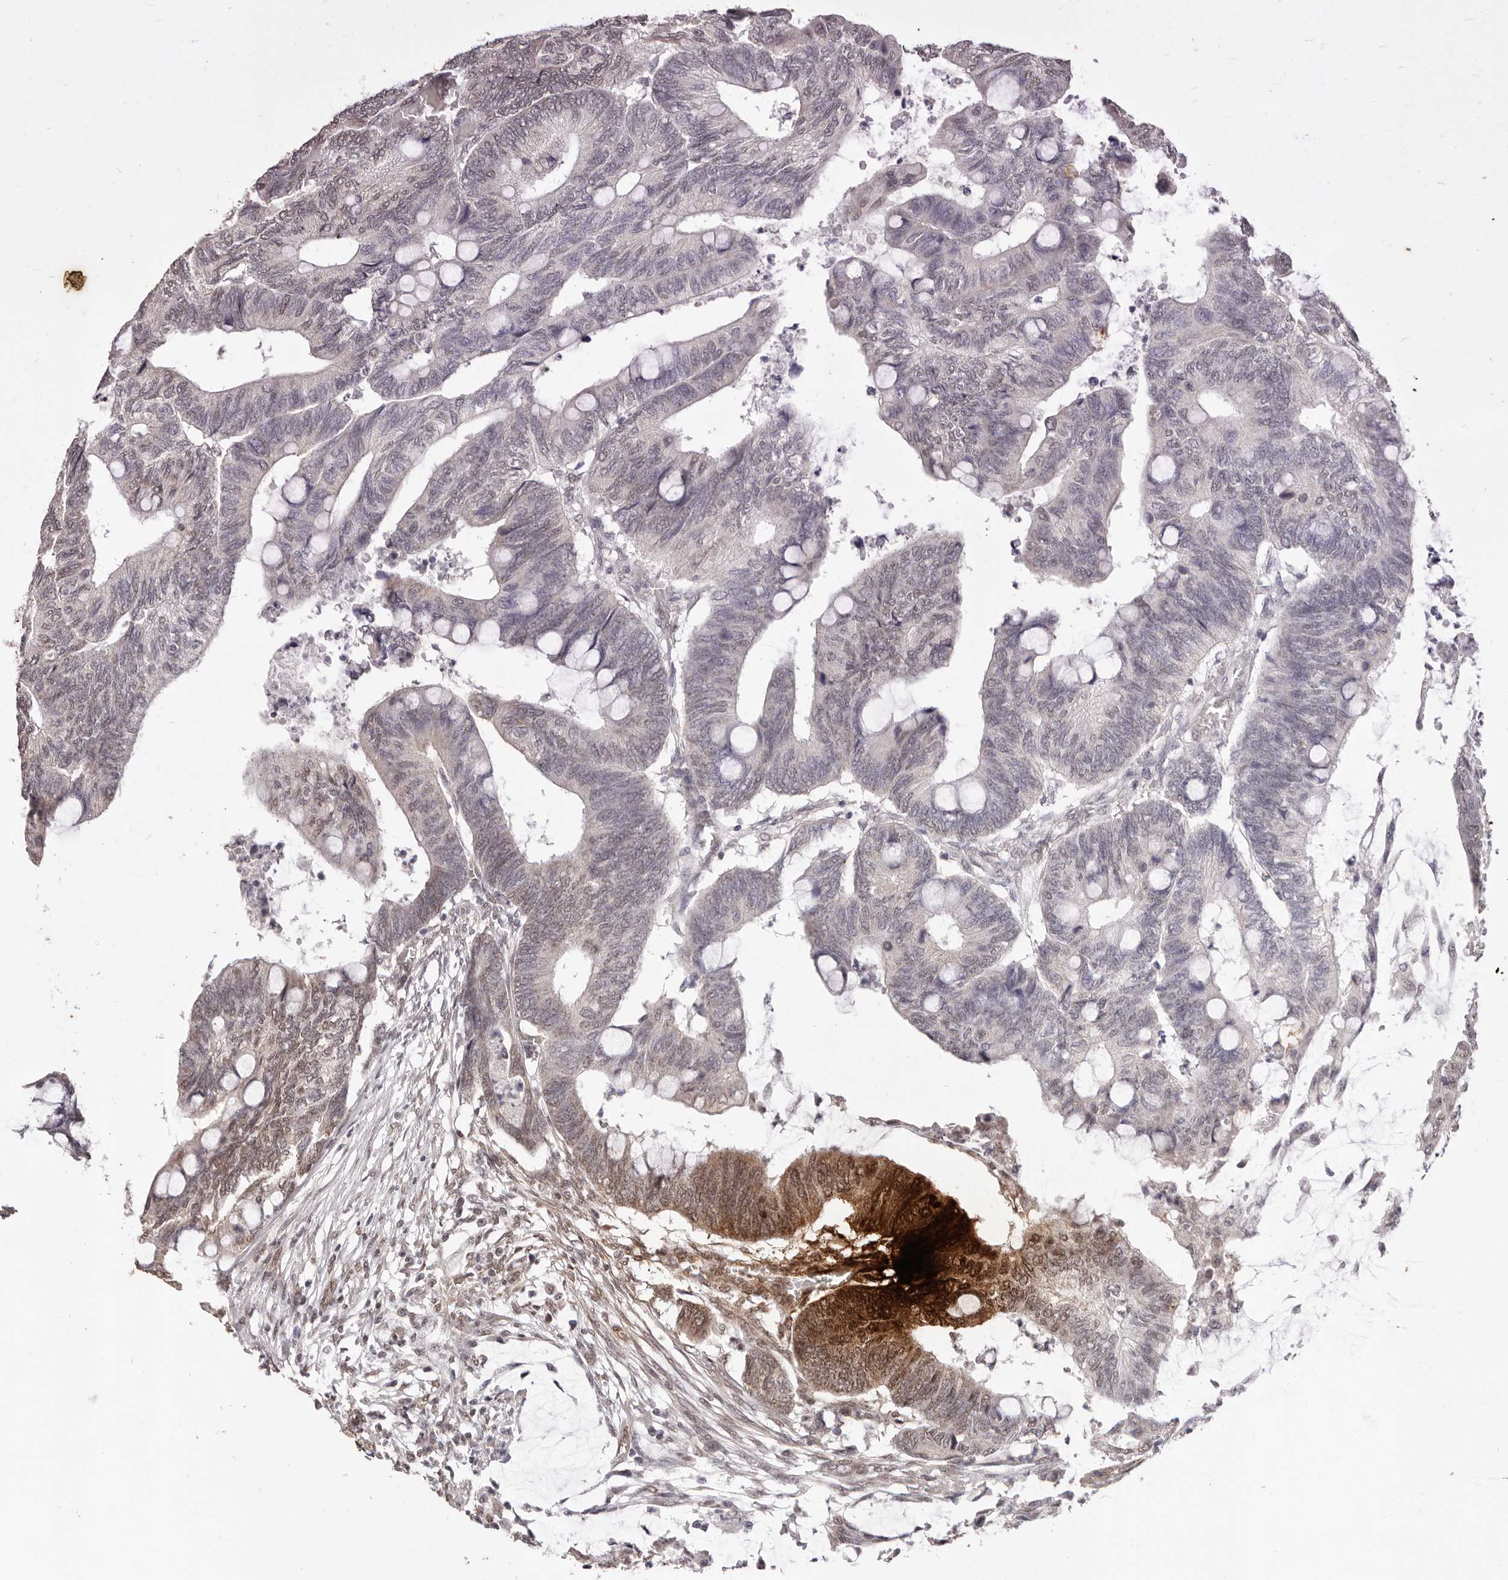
{"staining": {"intensity": "moderate", "quantity": "<25%", "location": "cytoplasmic/membranous,nuclear"}, "tissue": "colorectal cancer", "cell_type": "Tumor cells", "image_type": "cancer", "snomed": [{"axis": "morphology", "description": "Normal tissue, NOS"}, {"axis": "morphology", "description": "Adenocarcinoma, NOS"}, {"axis": "topography", "description": "Rectum"}, {"axis": "topography", "description": "Peripheral nerve tissue"}], "caption": "Immunohistochemical staining of colorectal adenocarcinoma displays moderate cytoplasmic/membranous and nuclear protein staining in about <25% of tumor cells.", "gene": "RPS6KA5", "patient": {"sex": "male", "age": 92}}